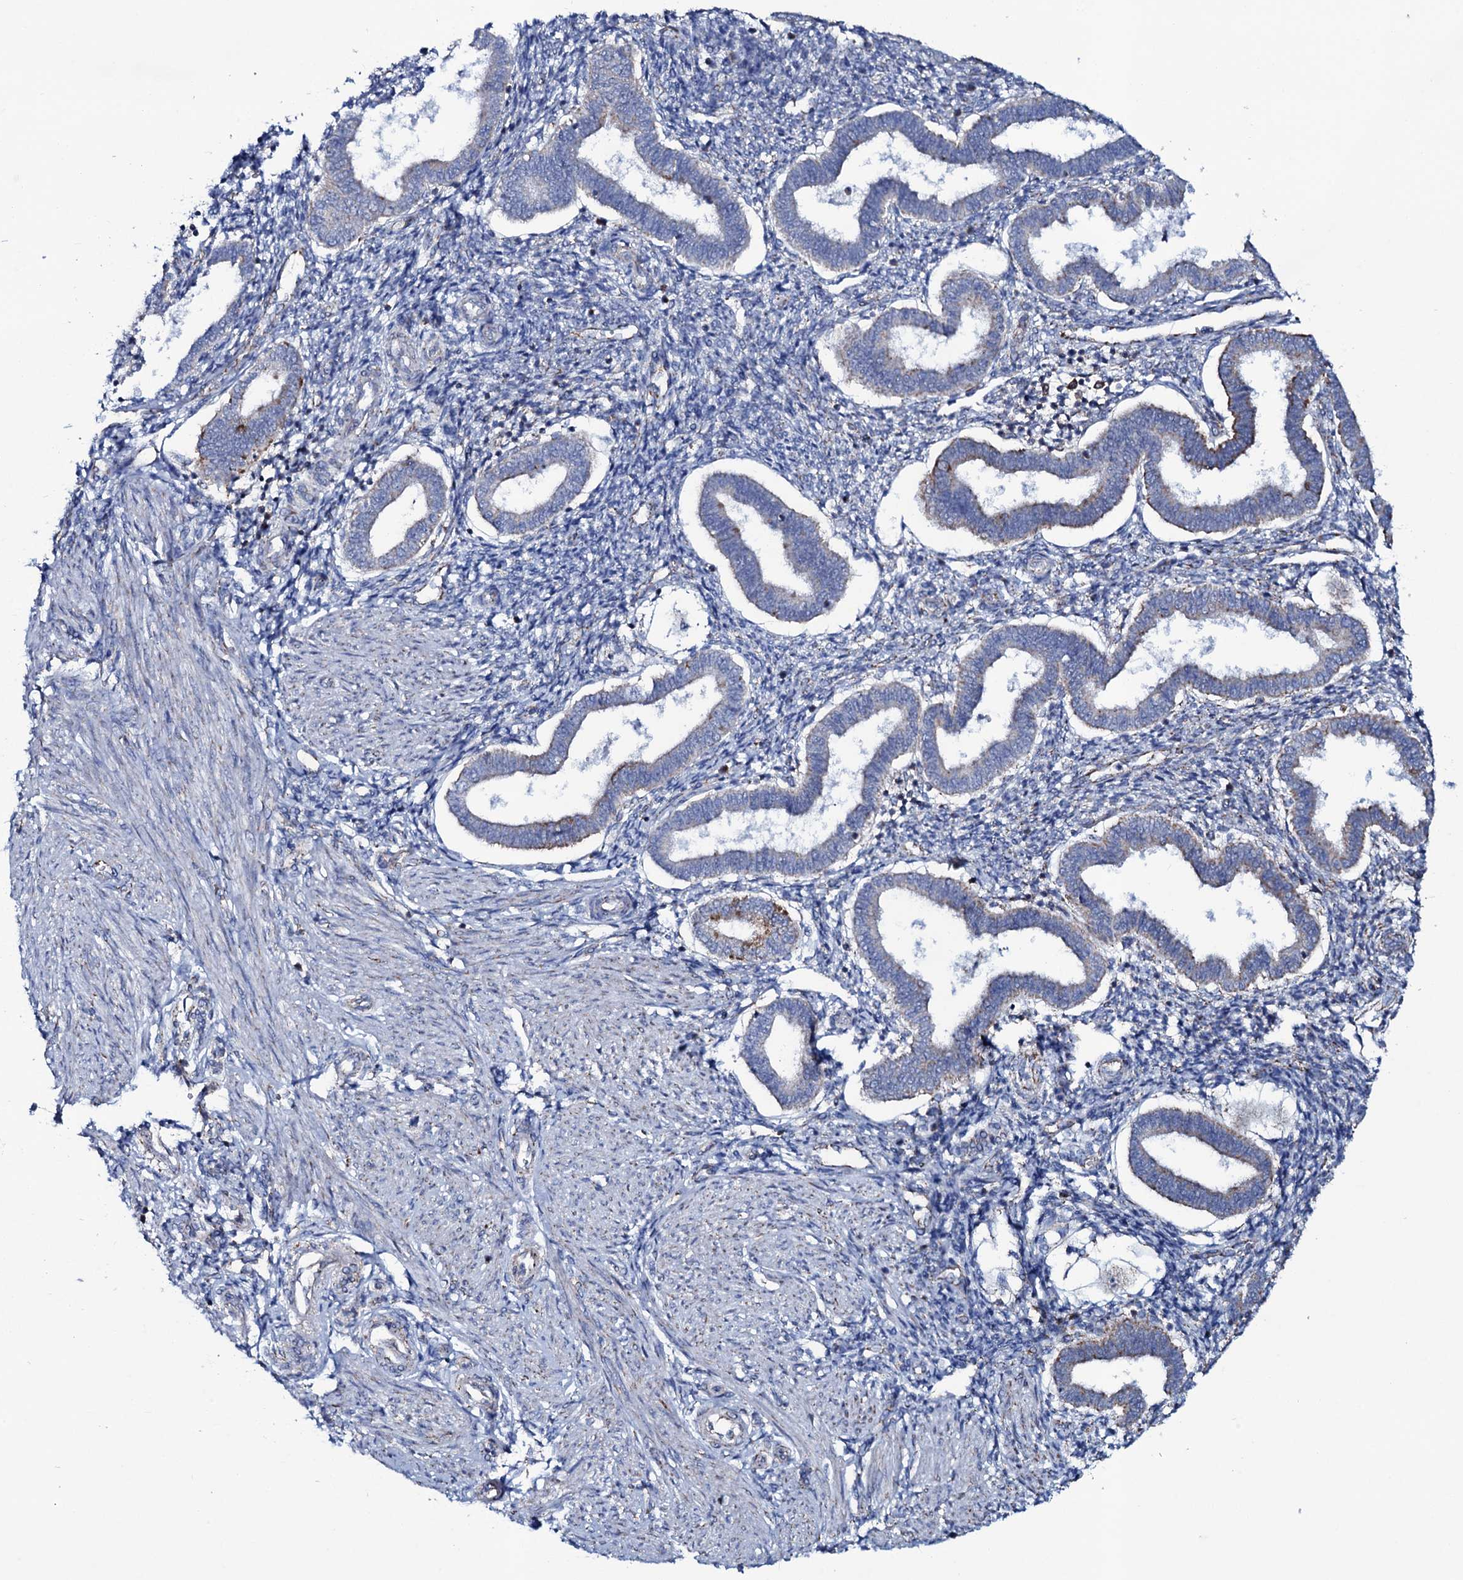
{"staining": {"intensity": "negative", "quantity": "none", "location": "none"}, "tissue": "endometrium", "cell_type": "Cells in endometrial stroma", "image_type": "normal", "snomed": [{"axis": "morphology", "description": "Normal tissue, NOS"}, {"axis": "topography", "description": "Endometrium"}], "caption": "Immunohistochemical staining of unremarkable human endometrium demonstrates no significant positivity in cells in endometrial stroma. (Stains: DAB (3,3'-diaminobenzidine) IHC with hematoxylin counter stain, Microscopy: brightfield microscopy at high magnification).", "gene": "MRPS35", "patient": {"sex": "female", "age": 24}}